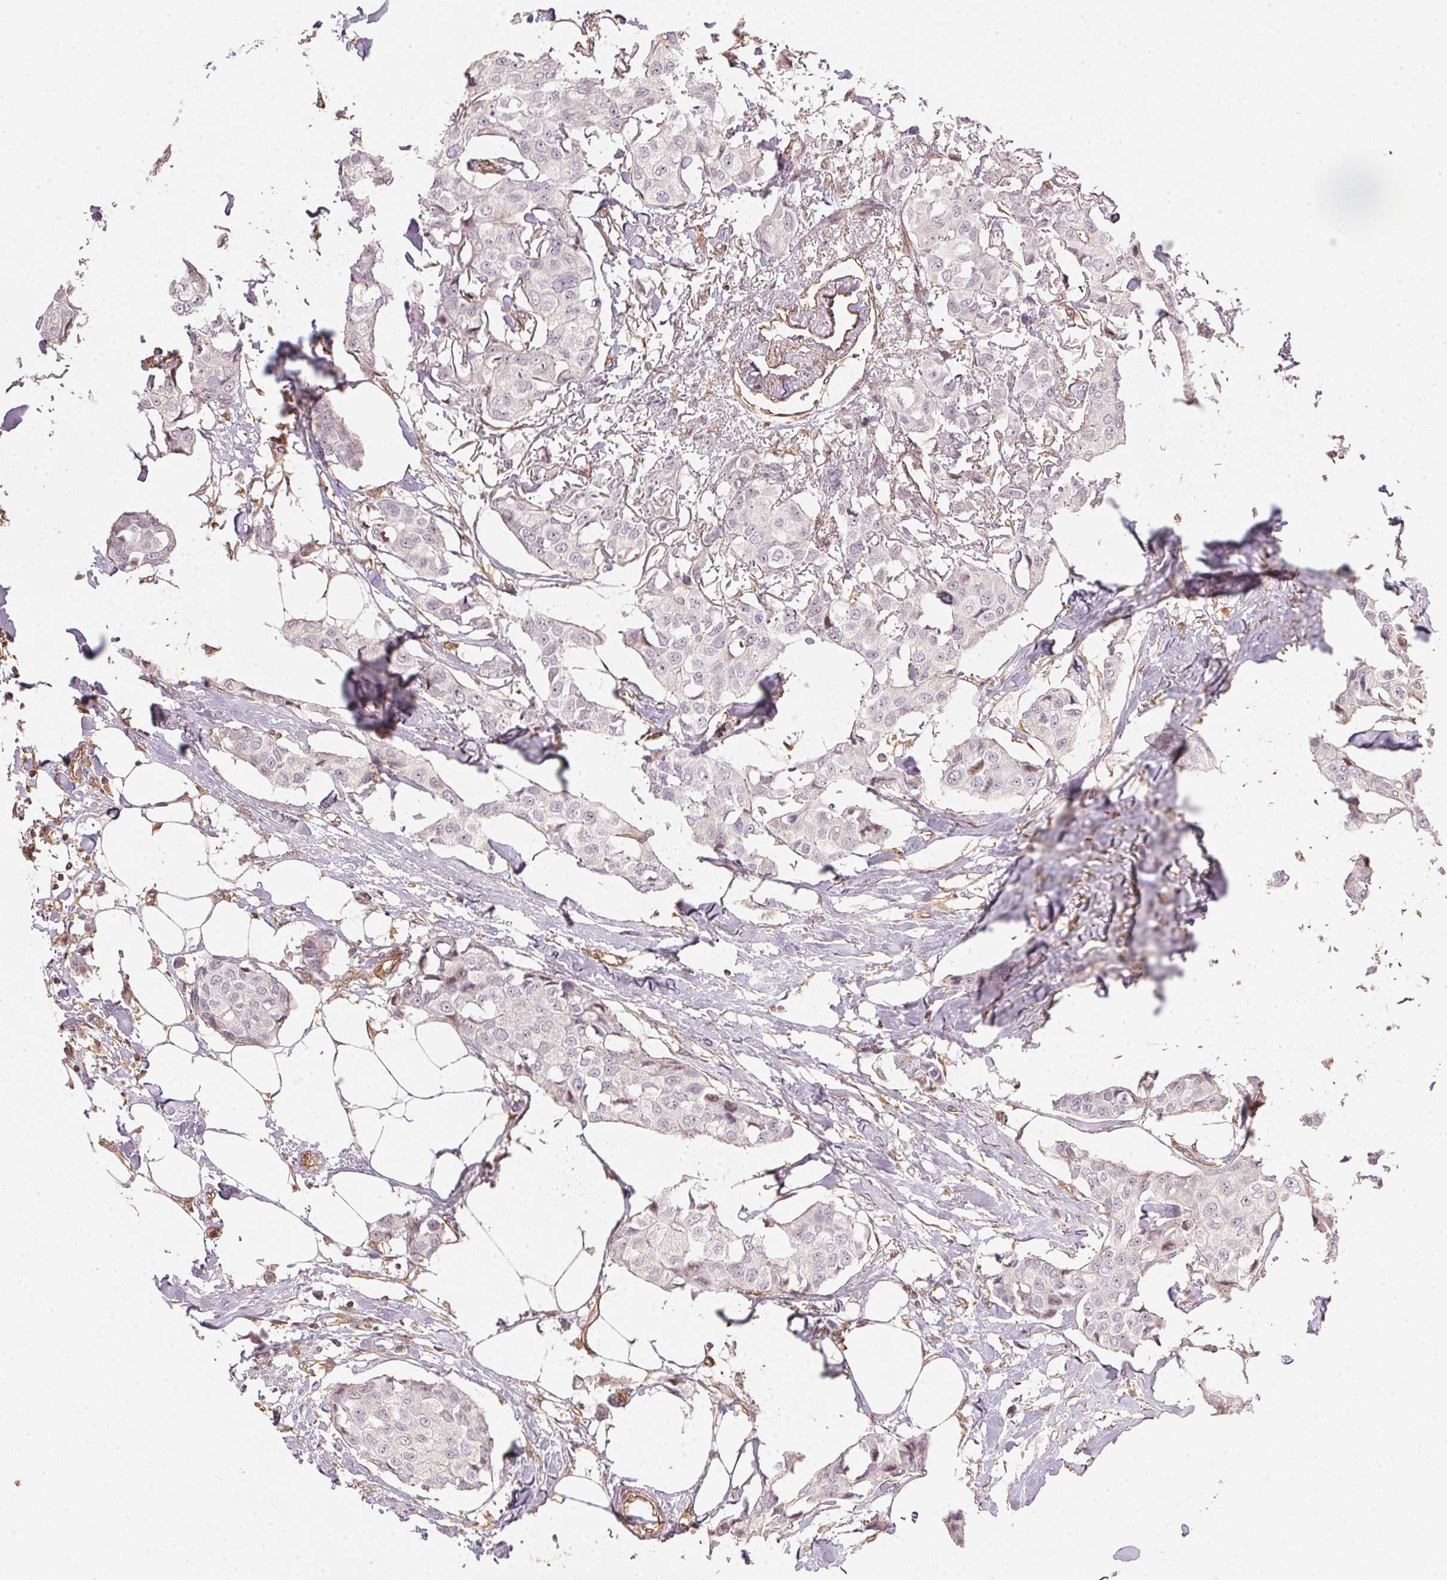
{"staining": {"intensity": "negative", "quantity": "none", "location": "none"}, "tissue": "breast cancer", "cell_type": "Tumor cells", "image_type": "cancer", "snomed": [{"axis": "morphology", "description": "Duct carcinoma"}, {"axis": "topography", "description": "Breast"}], "caption": "Tumor cells are negative for protein expression in human breast cancer.", "gene": "FOXR2", "patient": {"sex": "female", "age": 80}}